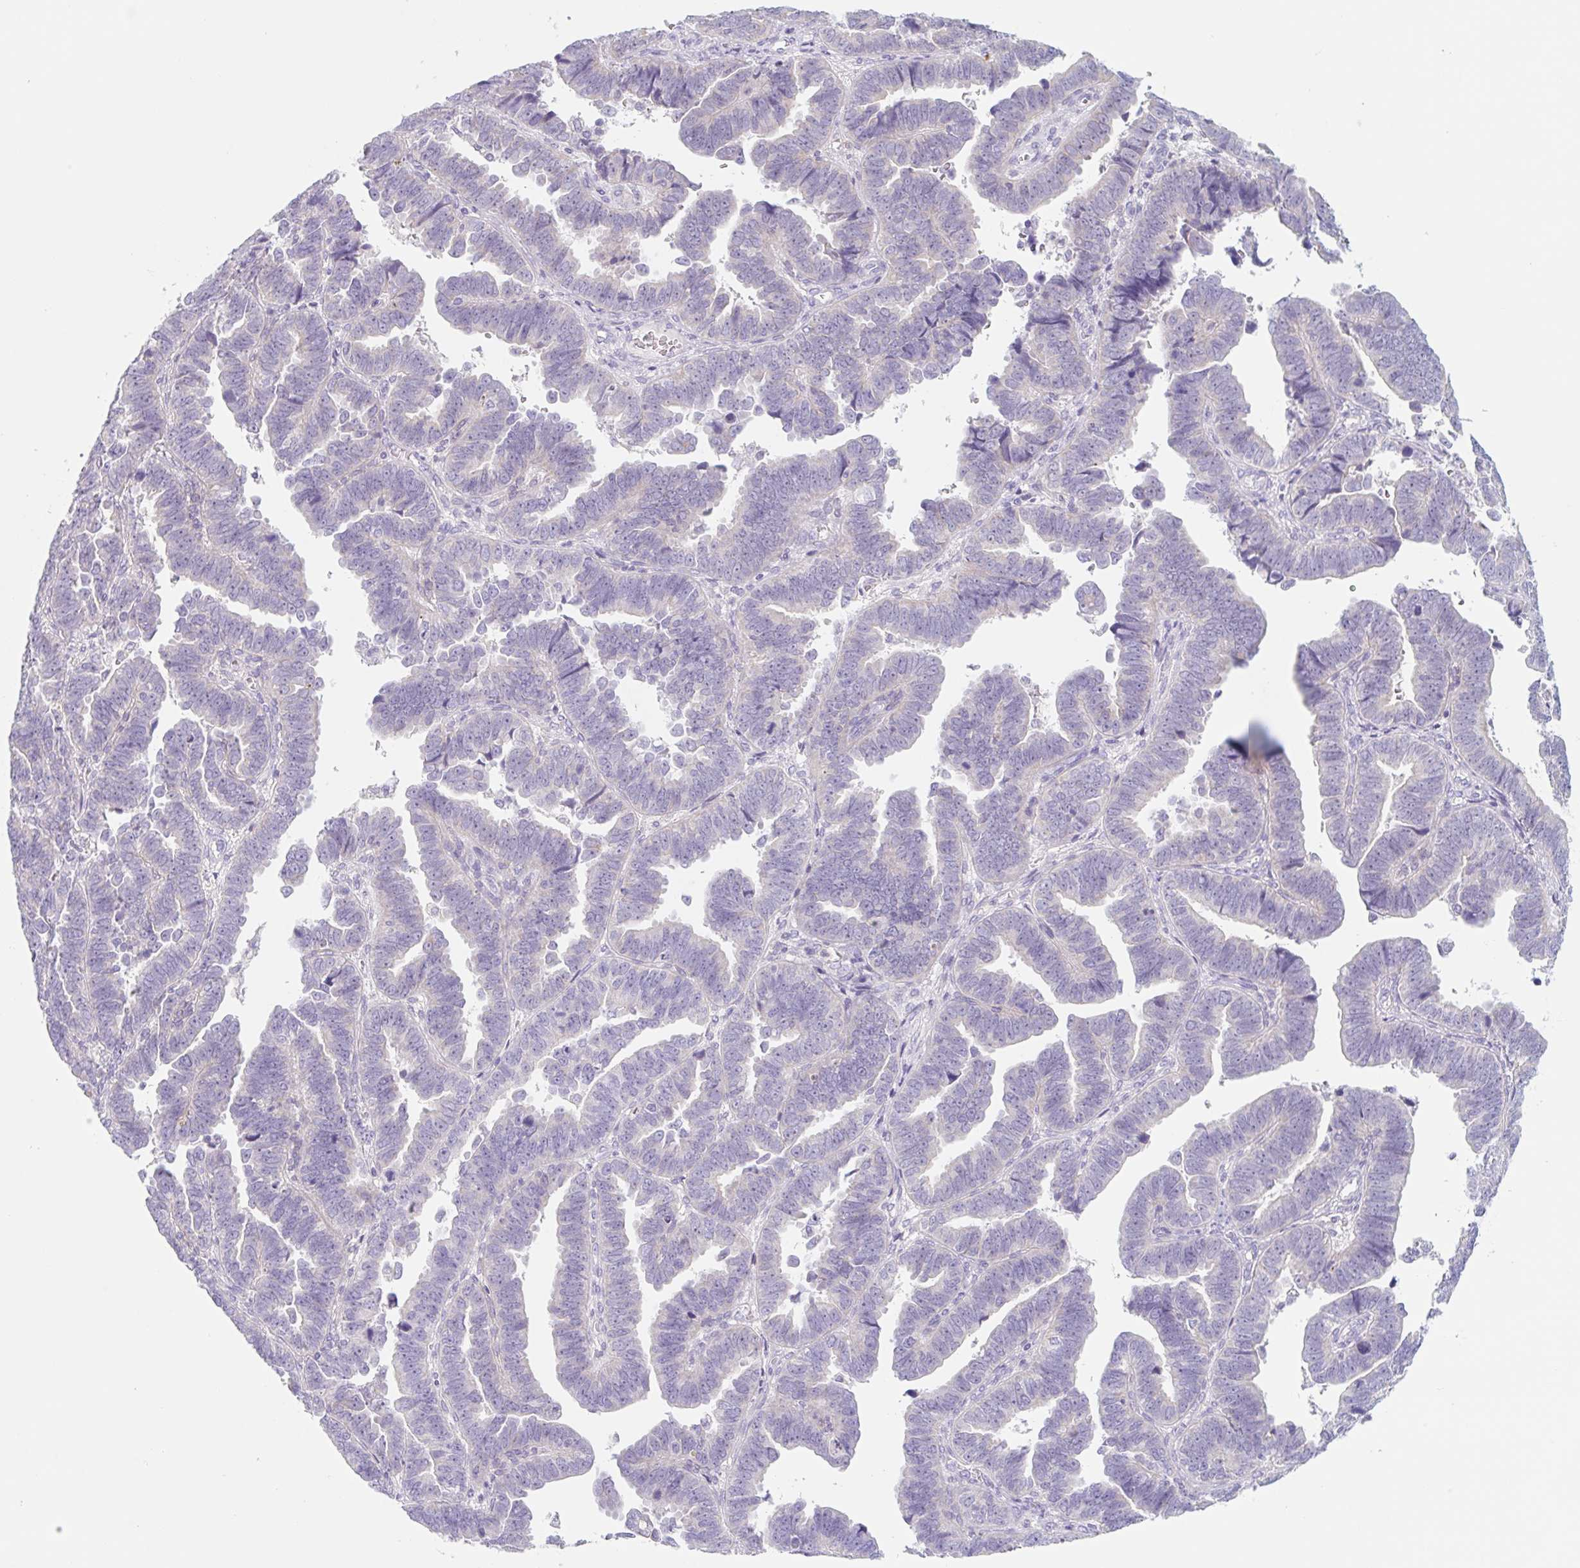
{"staining": {"intensity": "negative", "quantity": "none", "location": "none"}, "tissue": "endometrial cancer", "cell_type": "Tumor cells", "image_type": "cancer", "snomed": [{"axis": "morphology", "description": "Adenocarcinoma, NOS"}, {"axis": "topography", "description": "Endometrium"}], "caption": "A photomicrograph of endometrial adenocarcinoma stained for a protein shows no brown staining in tumor cells.", "gene": "LYVE1", "patient": {"sex": "female", "age": 75}}